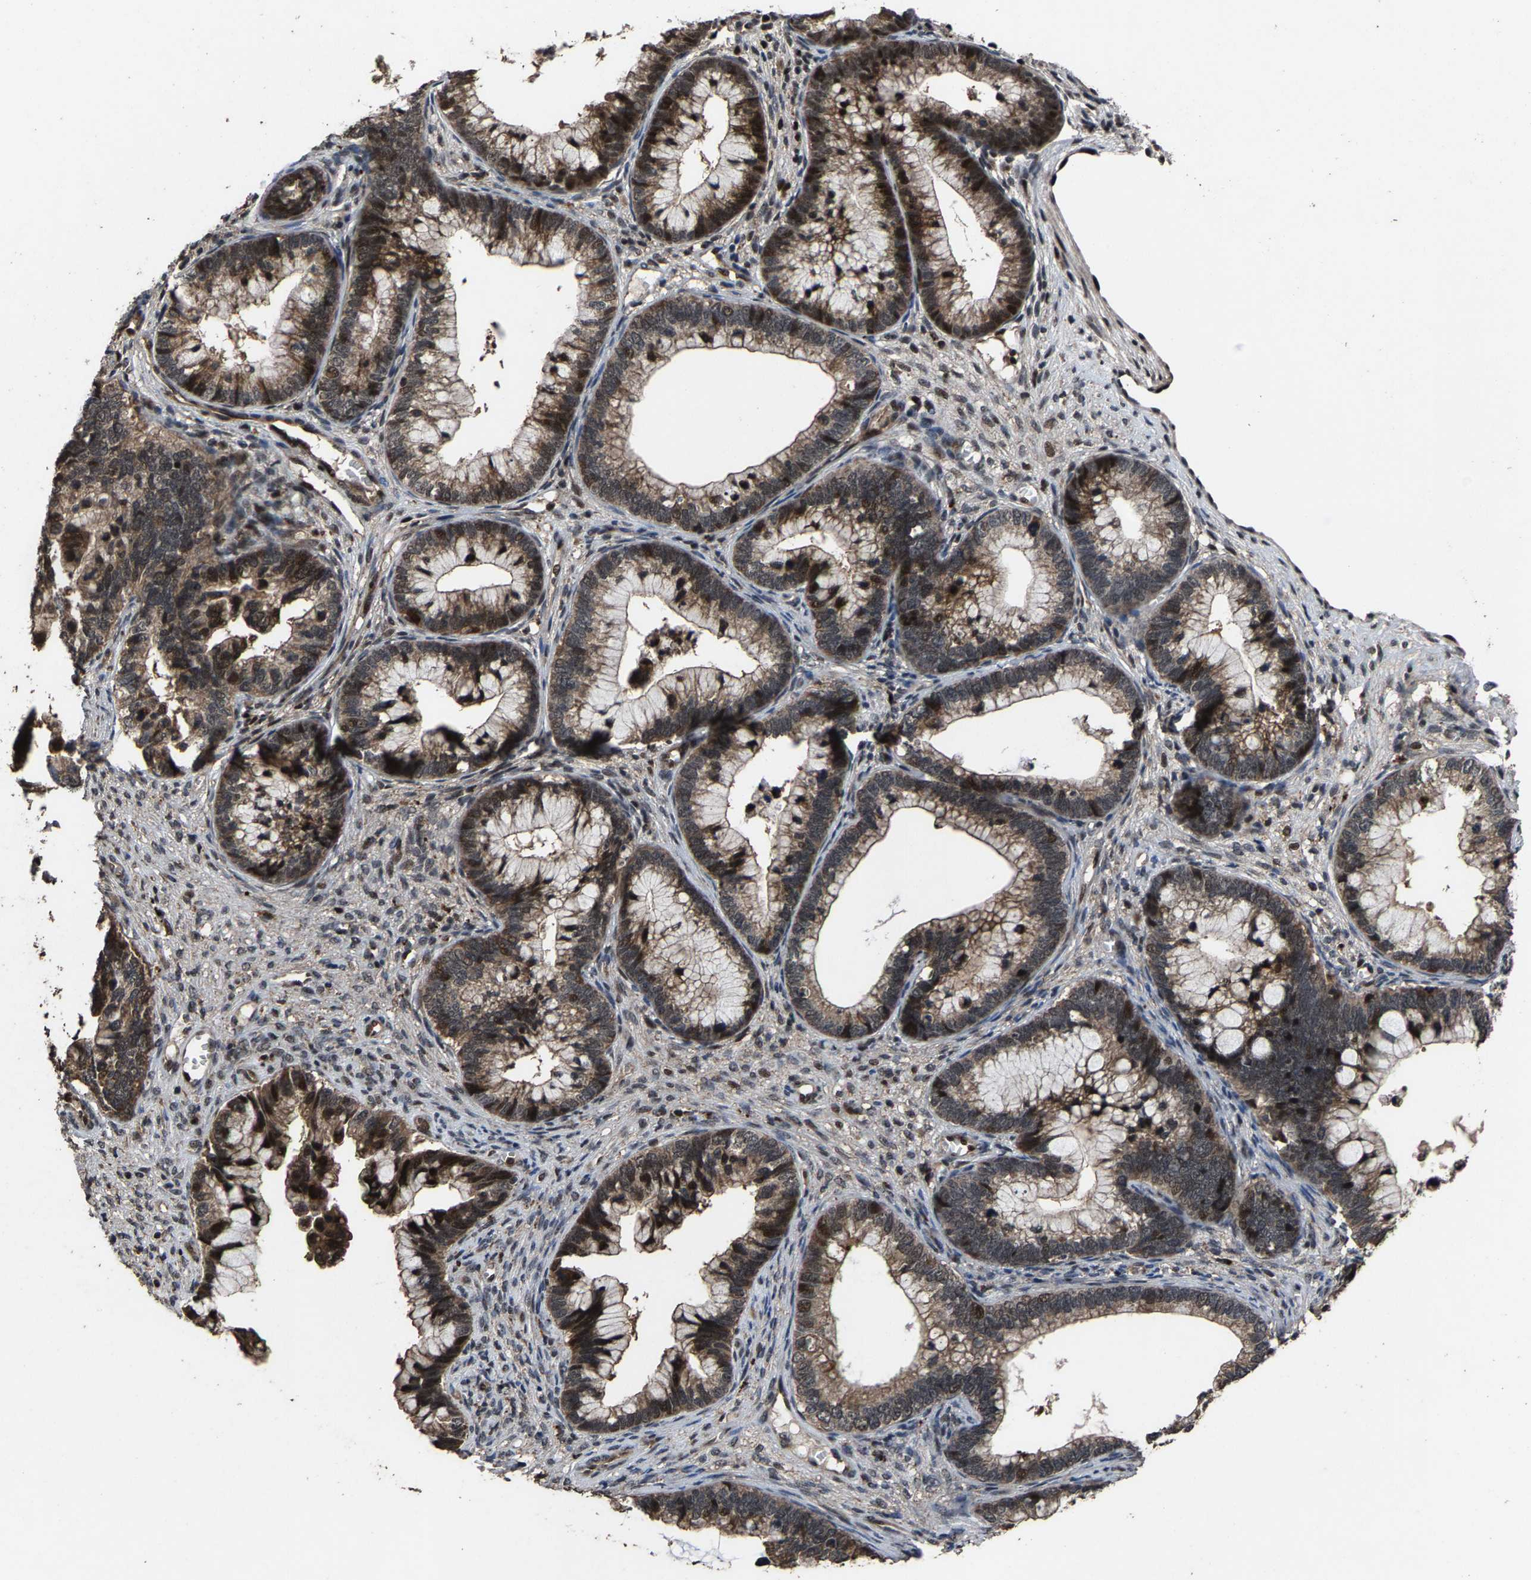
{"staining": {"intensity": "strong", "quantity": "25%-75%", "location": "cytoplasmic/membranous,nuclear"}, "tissue": "cervical cancer", "cell_type": "Tumor cells", "image_type": "cancer", "snomed": [{"axis": "morphology", "description": "Adenocarcinoma, NOS"}, {"axis": "topography", "description": "Cervix"}], "caption": "About 25%-75% of tumor cells in cervical adenocarcinoma exhibit strong cytoplasmic/membranous and nuclear protein staining as visualized by brown immunohistochemical staining.", "gene": "HAUS6", "patient": {"sex": "female", "age": 44}}